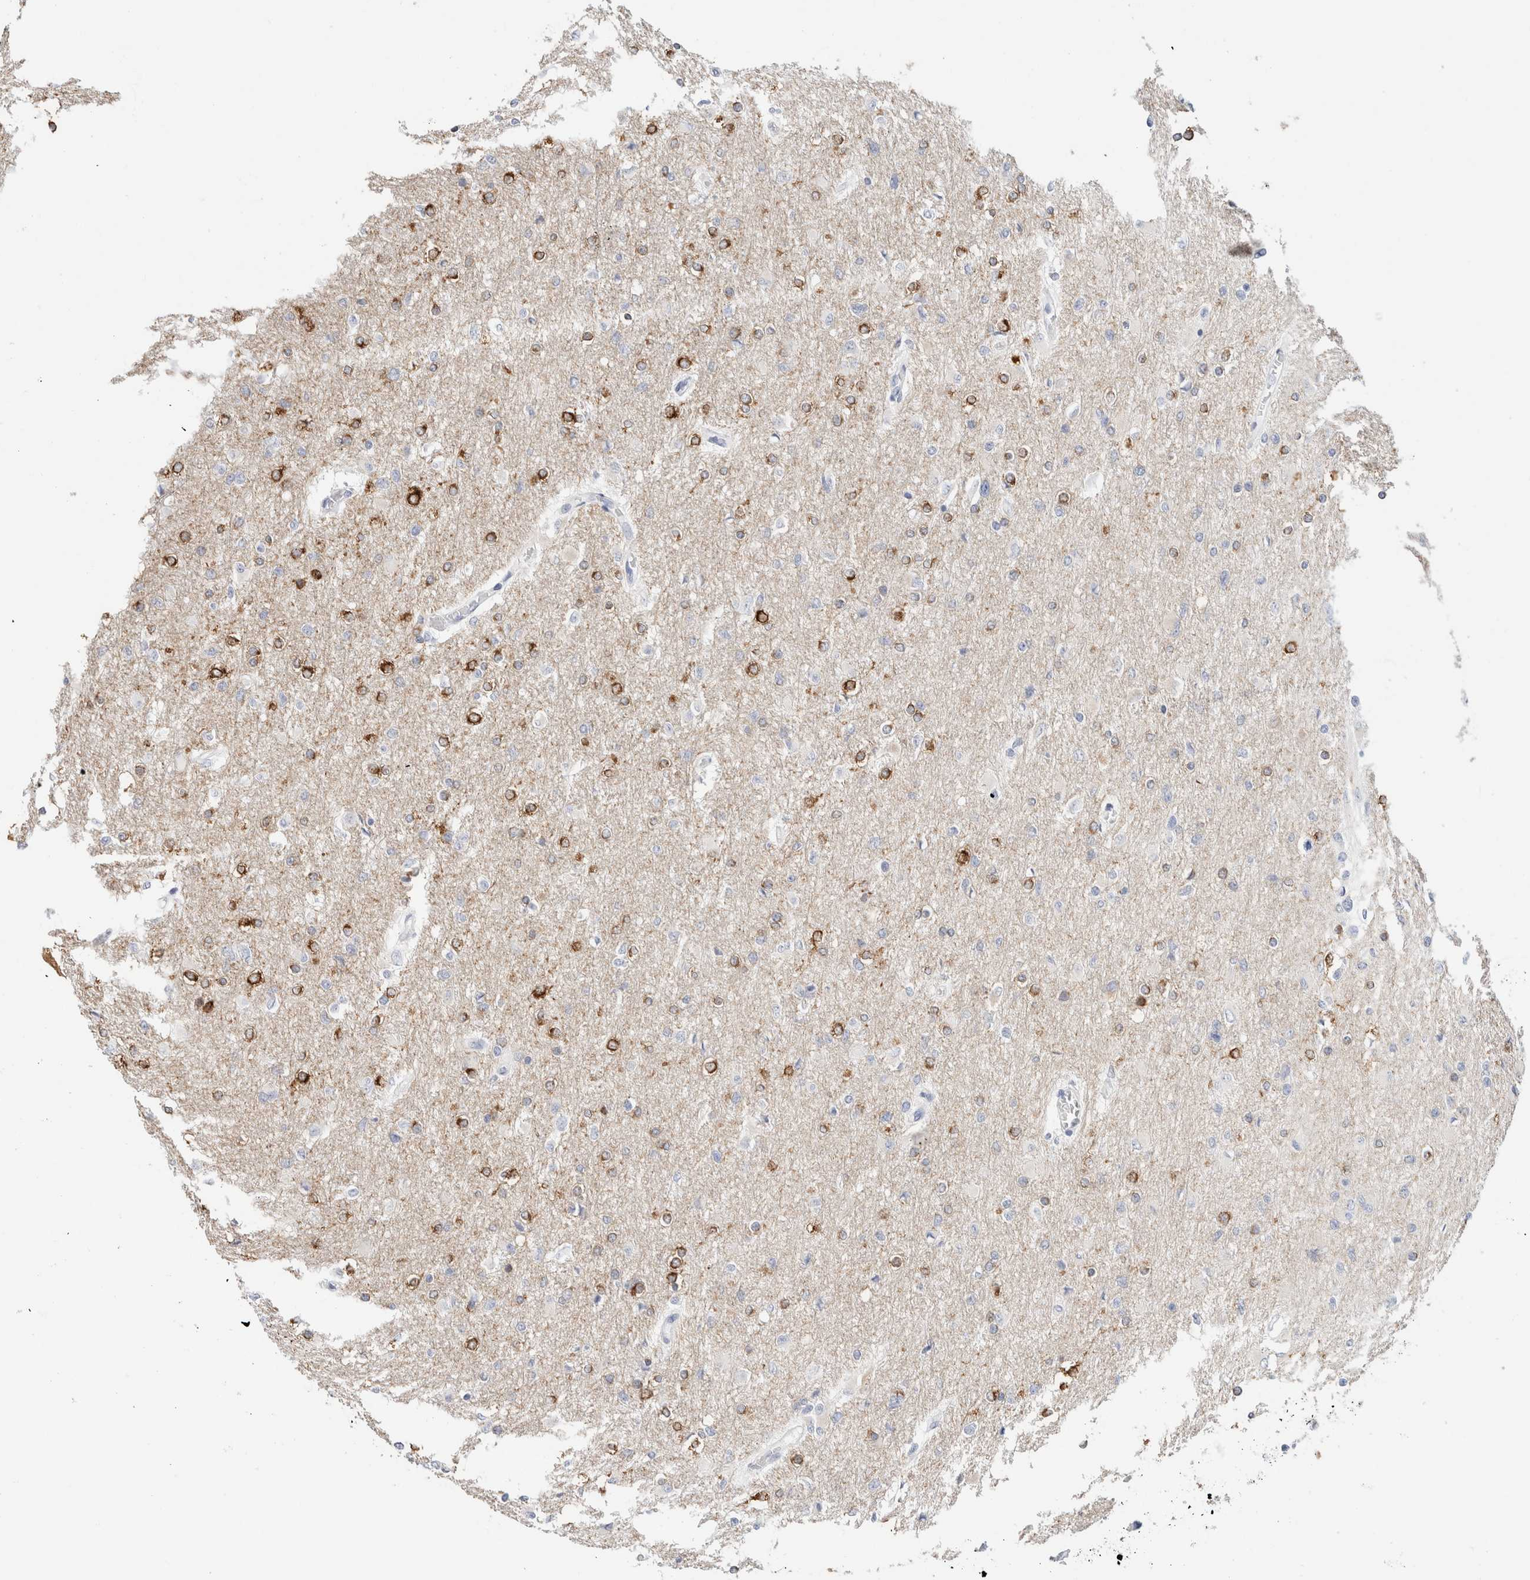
{"staining": {"intensity": "strong", "quantity": "25%-75%", "location": "cytoplasmic/membranous"}, "tissue": "glioma", "cell_type": "Tumor cells", "image_type": "cancer", "snomed": [{"axis": "morphology", "description": "Glioma, malignant, High grade"}, {"axis": "topography", "description": "Cerebral cortex"}], "caption": "This micrograph displays IHC staining of human glioma, with high strong cytoplasmic/membranous staining in about 25%-75% of tumor cells.", "gene": "RTN4", "patient": {"sex": "female", "age": 36}}